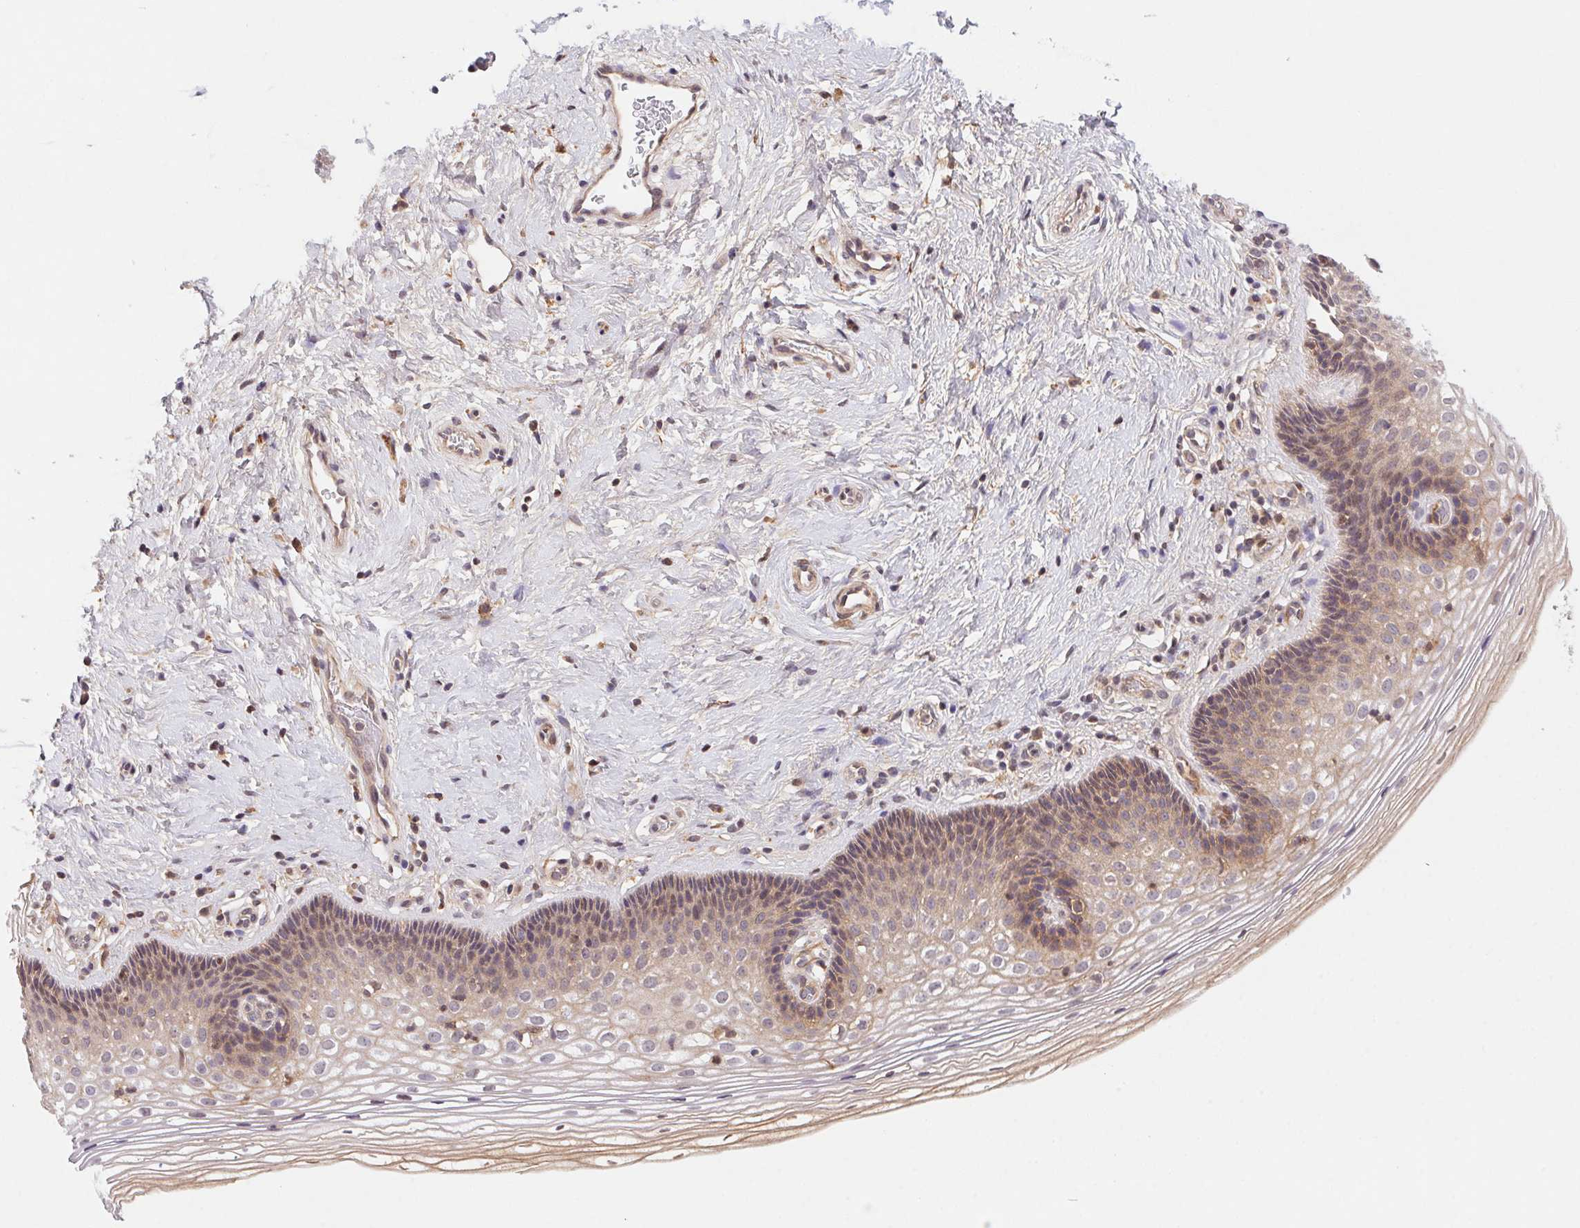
{"staining": {"intensity": "moderate", "quantity": ">75%", "location": "cytoplasmic/membranous"}, "tissue": "cervix", "cell_type": "Glandular cells", "image_type": "normal", "snomed": [{"axis": "morphology", "description": "Normal tissue, NOS"}, {"axis": "topography", "description": "Cervix"}], "caption": "Immunohistochemistry (IHC) of unremarkable cervix shows medium levels of moderate cytoplasmic/membranous staining in about >75% of glandular cells. The staining was performed using DAB (3,3'-diaminobenzidine) to visualize the protein expression in brown, while the nuclei were stained in blue with hematoxylin (Magnification: 20x).", "gene": "SLC52A2", "patient": {"sex": "female", "age": 34}}